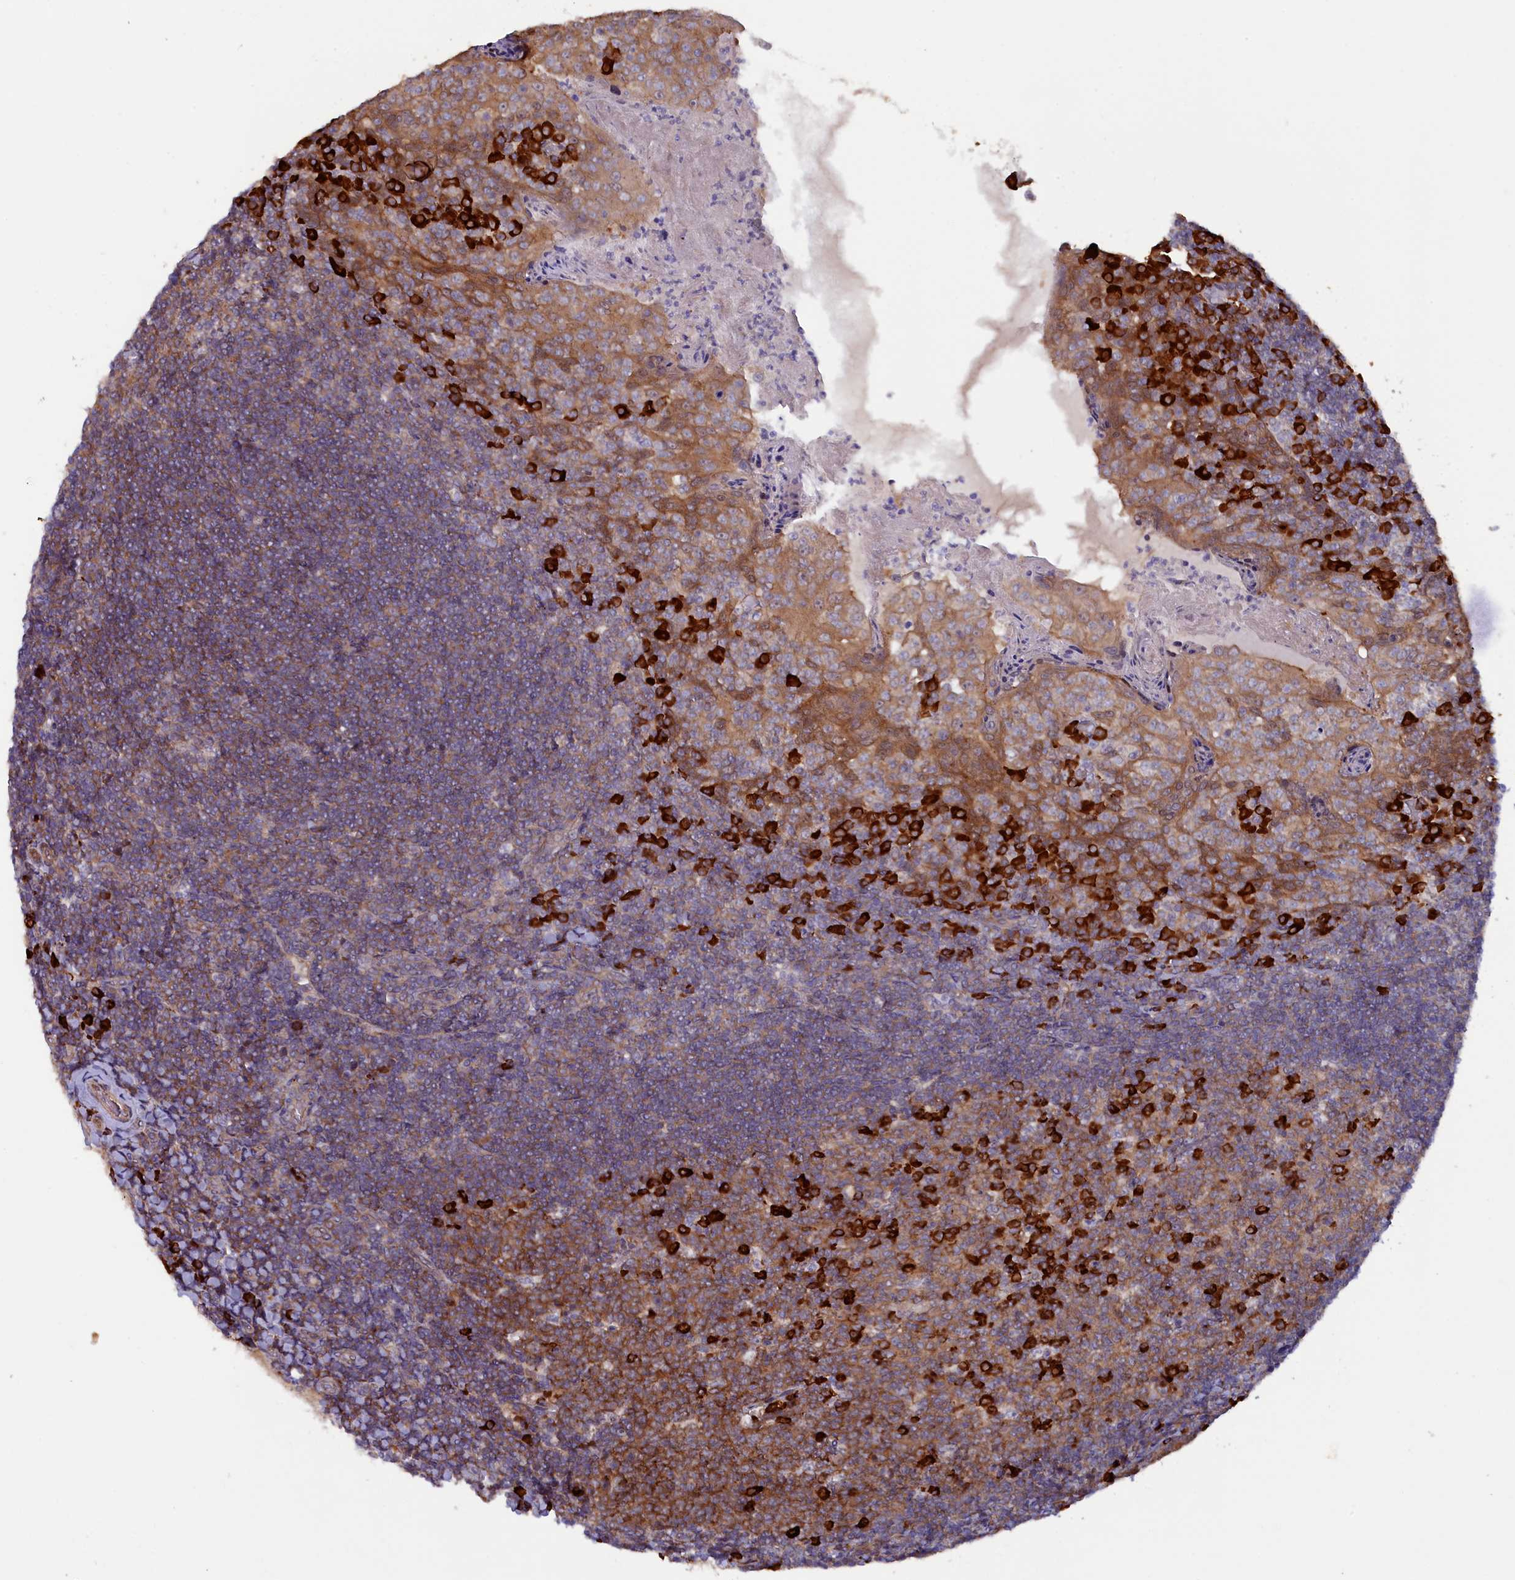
{"staining": {"intensity": "strong", "quantity": "<25%", "location": "cytoplasmic/membranous"}, "tissue": "tonsil", "cell_type": "Germinal center cells", "image_type": "normal", "snomed": [{"axis": "morphology", "description": "Normal tissue, NOS"}, {"axis": "topography", "description": "Tonsil"}], "caption": "About <25% of germinal center cells in unremarkable tonsil show strong cytoplasmic/membranous protein staining as visualized by brown immunohistochemical staining.", "gene": "JPT2", "patient": {"sex": "female", "age": 10}}